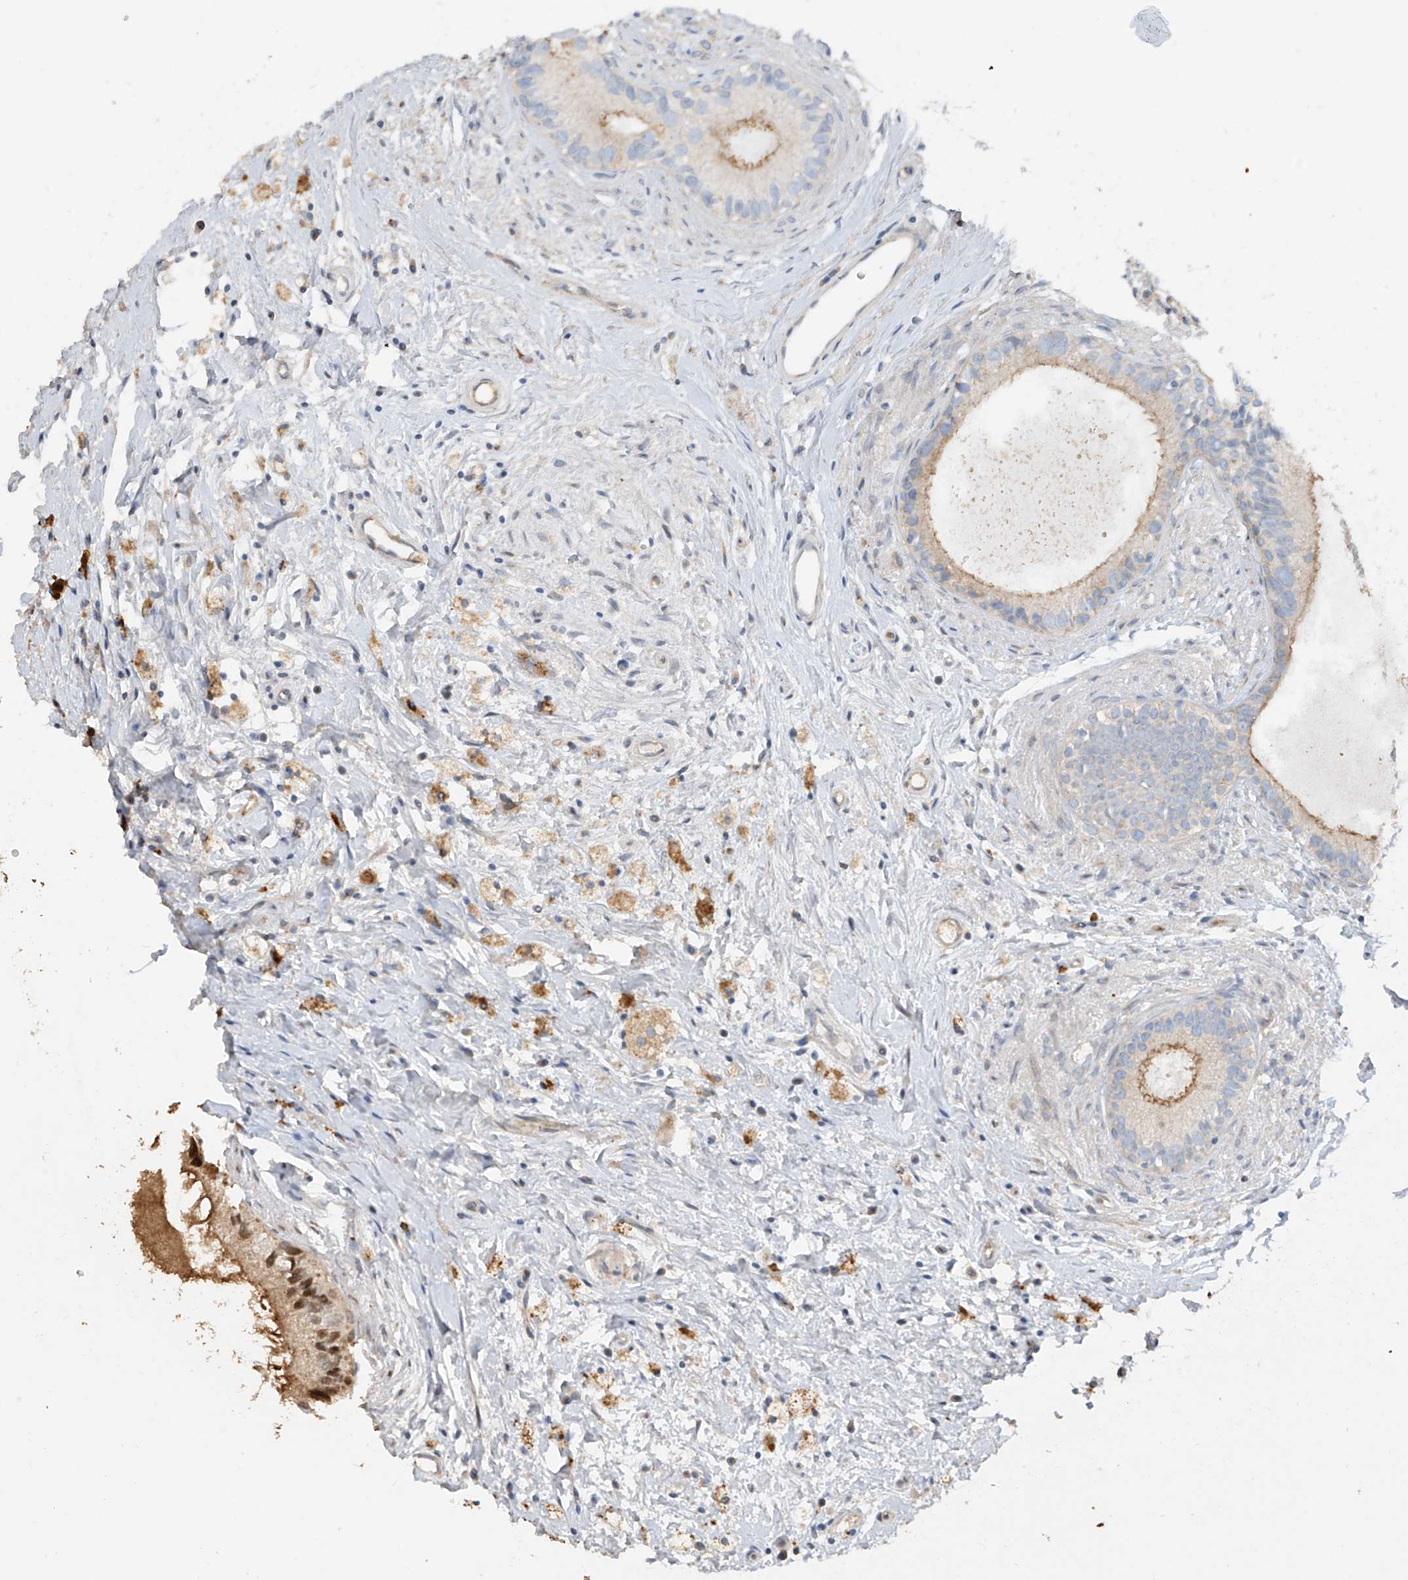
{"staining": {"intensity": "moderate", "quantity": "<25%", "location": "cytoplasmic/membranous"}, "tissue": "epididymis", "cell_type": "Glandular cells", "image_type": "normal", "snomed": [{"axis": "morphology", "description": "Normal tissue, NOS"}, {"axis": "topography", "description": "Epididymis"}], "caption": "Immunohistochemistry micrograph of normal human epididymis stained for a protein (brown), which displays low levels of moderate cytoplasmic/membranous expression in about <25% of glandular cells.", "gene": "ABTB1", "patient": {"sex": "male", "age": 80}}